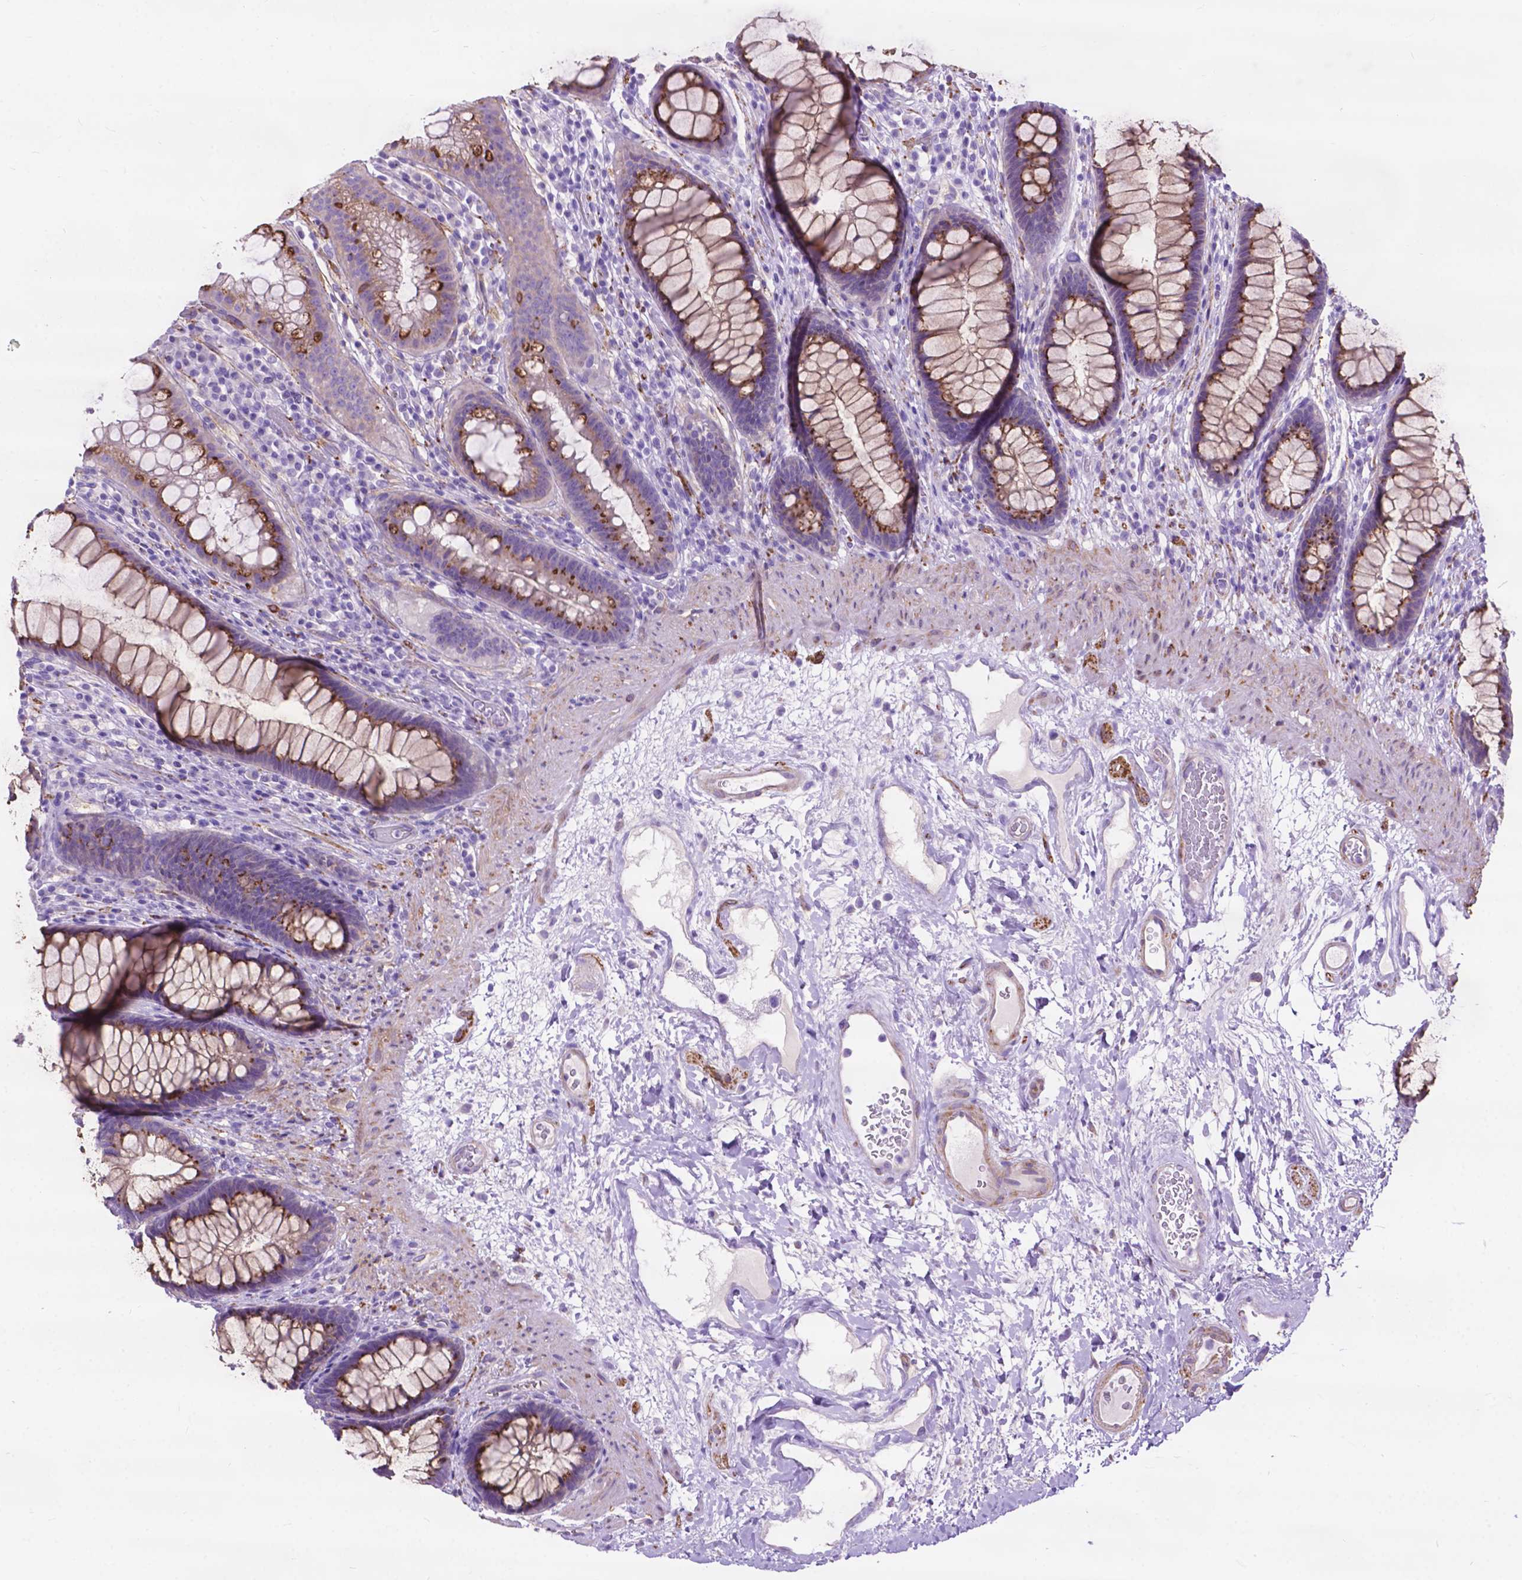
{"staining": {"intensity": "strong", "quantity": ">75%", "location": "cytoplasmic/membranous"}, "tissue": "rectum", "cell_type": "Glandular cells", "image_type": "normal", "snomed": [{"axis": "morphology", "description": "Normal tissue, NOS"}, {"axis": "topography", "description": "Rectum"}], "caption": "Immunohistochemistry image of benign rectum: human rectum stained using IHC exhibits high levels of strong protein expression localized specifically in the cytoplasmic/membranous of glandular cells, appearing as a cytoplasmic/membranous brown color.", "gene": "PCDHA12", "patient": {"sex": "male", "age": 72}}